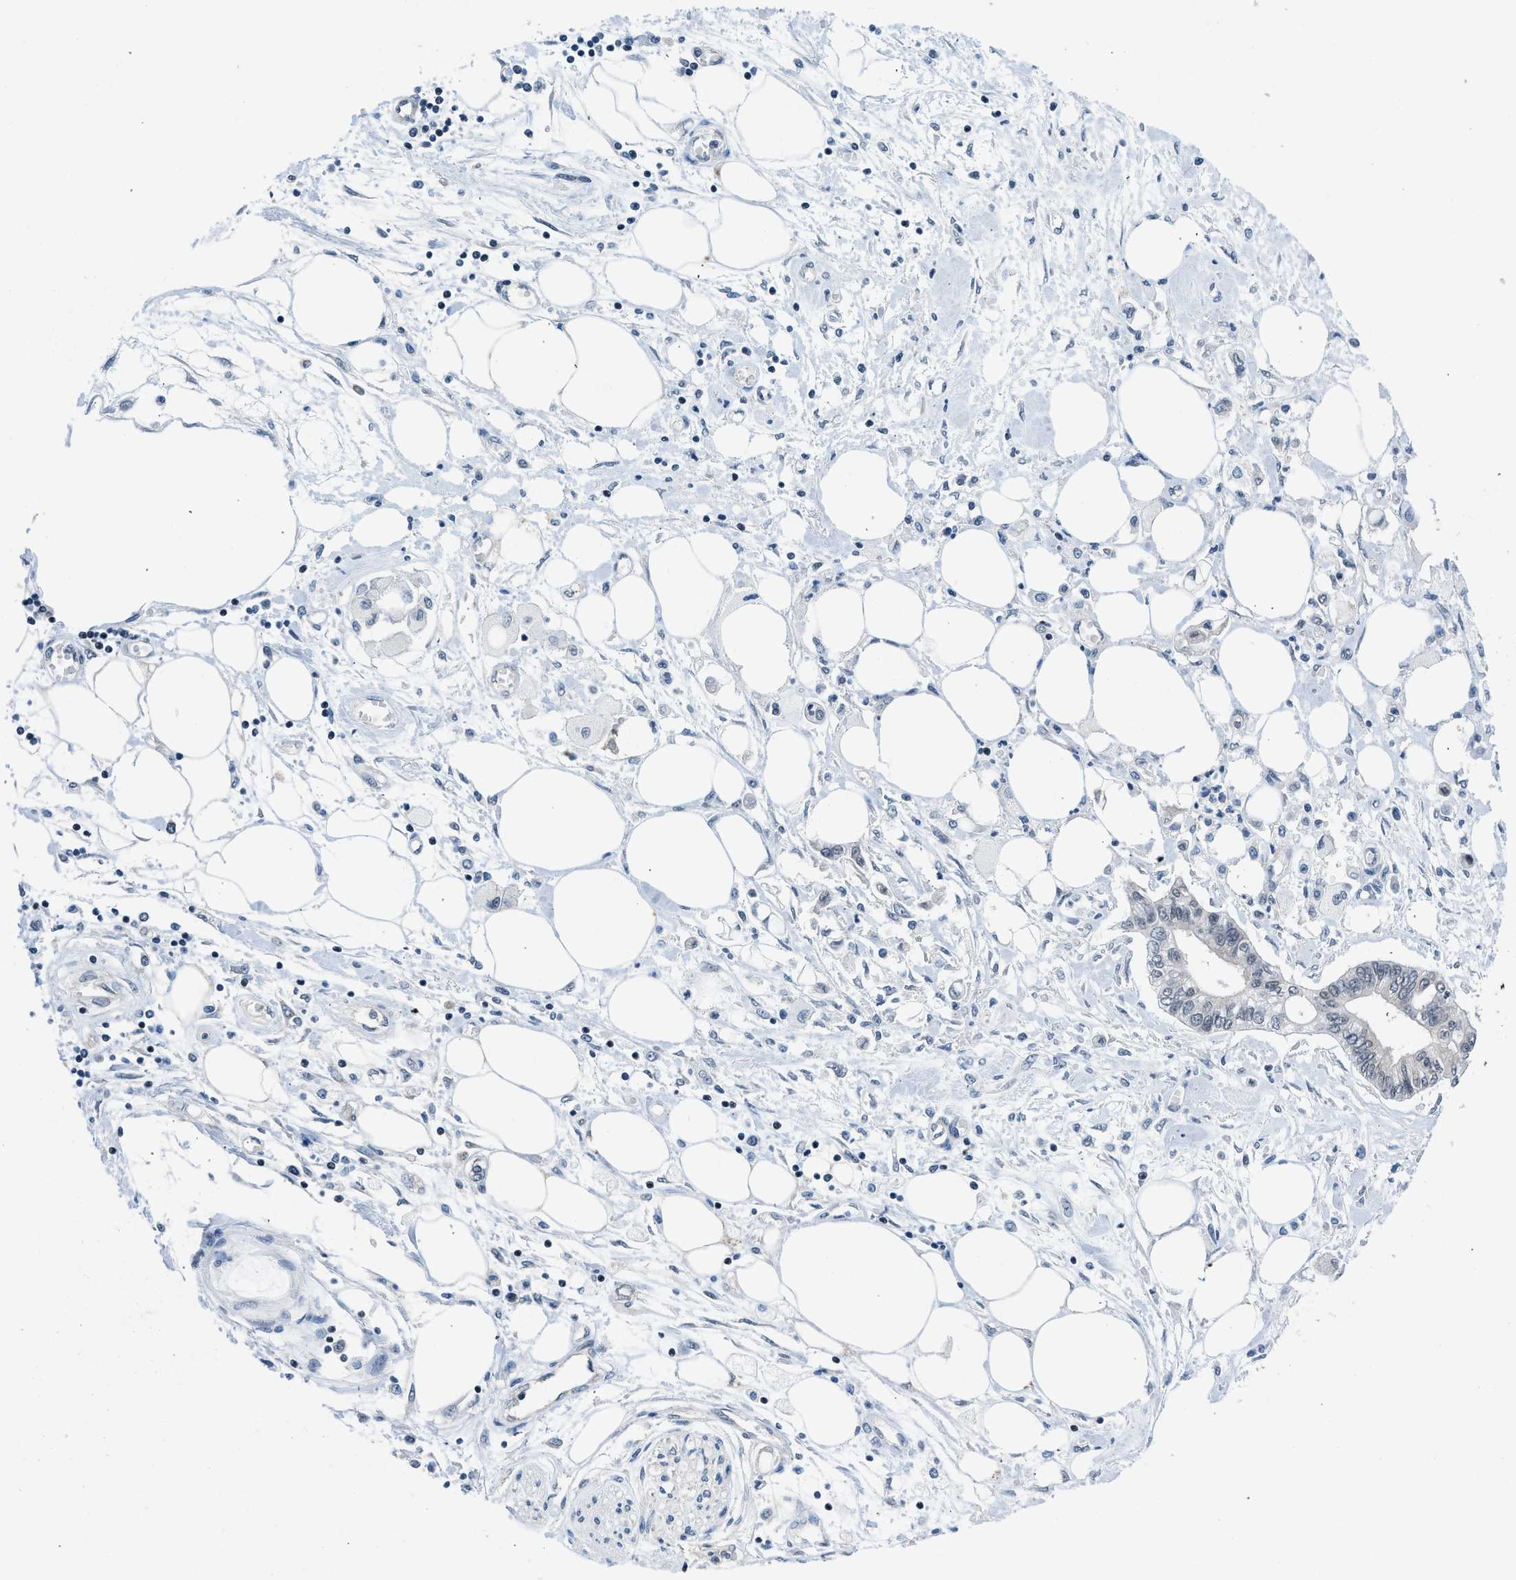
{"staining": {"intensity": "negative", "quantity": "none", "location": "none"}, "tissue": "pancreatic cancer", "cell_type": "Tumor cells", "image_type": "cancer", "snomed": [{"axis": "morphology", "description": "Adenocarcinoma, NOS"}, {"axis": "topography", "description": "Pancreas"}], "caption": "High power microscopy histopathology image of an immunohistochemistry (IHC) micrograph of pancreatic adenocarcinoma, revealing no significant expression in tumor cells.", "gene": "PA2G4", "patient": {"sex": "female", "age": 77}}